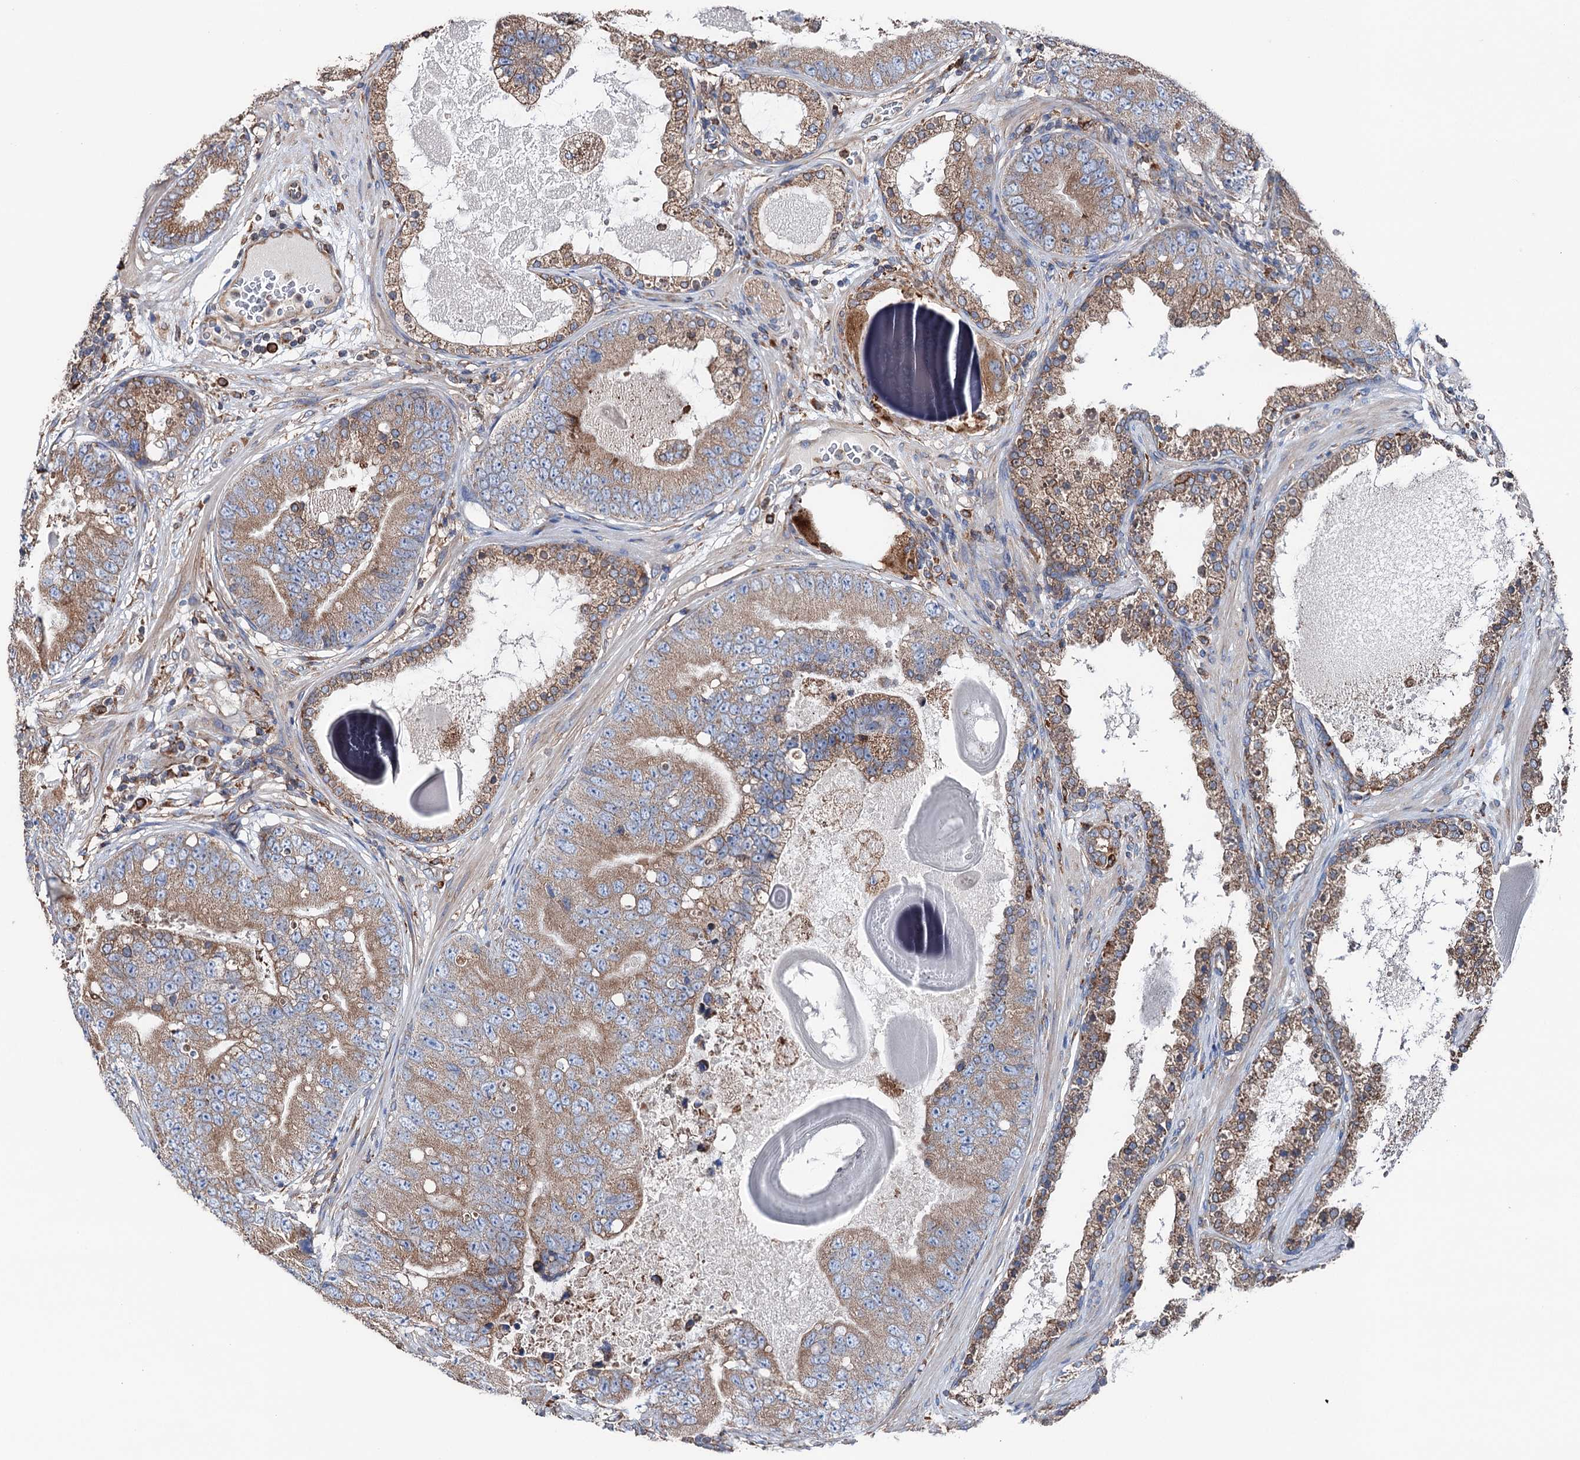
{"staining": {"intensity": "moderate", "quantity": ">75%", "location": "cytoplasmic/membranous"}, "tissue": "prostate cancer", "cell_type": "Tumor cells", "image_type": "cancer", "snomed": [{"axis": "morphology", "description": "Adenocarcinoma, High grade"}, {"axis": "topography", "description": "Prostate"}], "caption": "There is medium levels of moderate cytoplasmic/membranous staining in tumor cells of prostate cancer, as demonstrated by immunohistochemical staining (brown color).", "gene": "ERP29", "patient": {"sex": "male", "age": 70}}